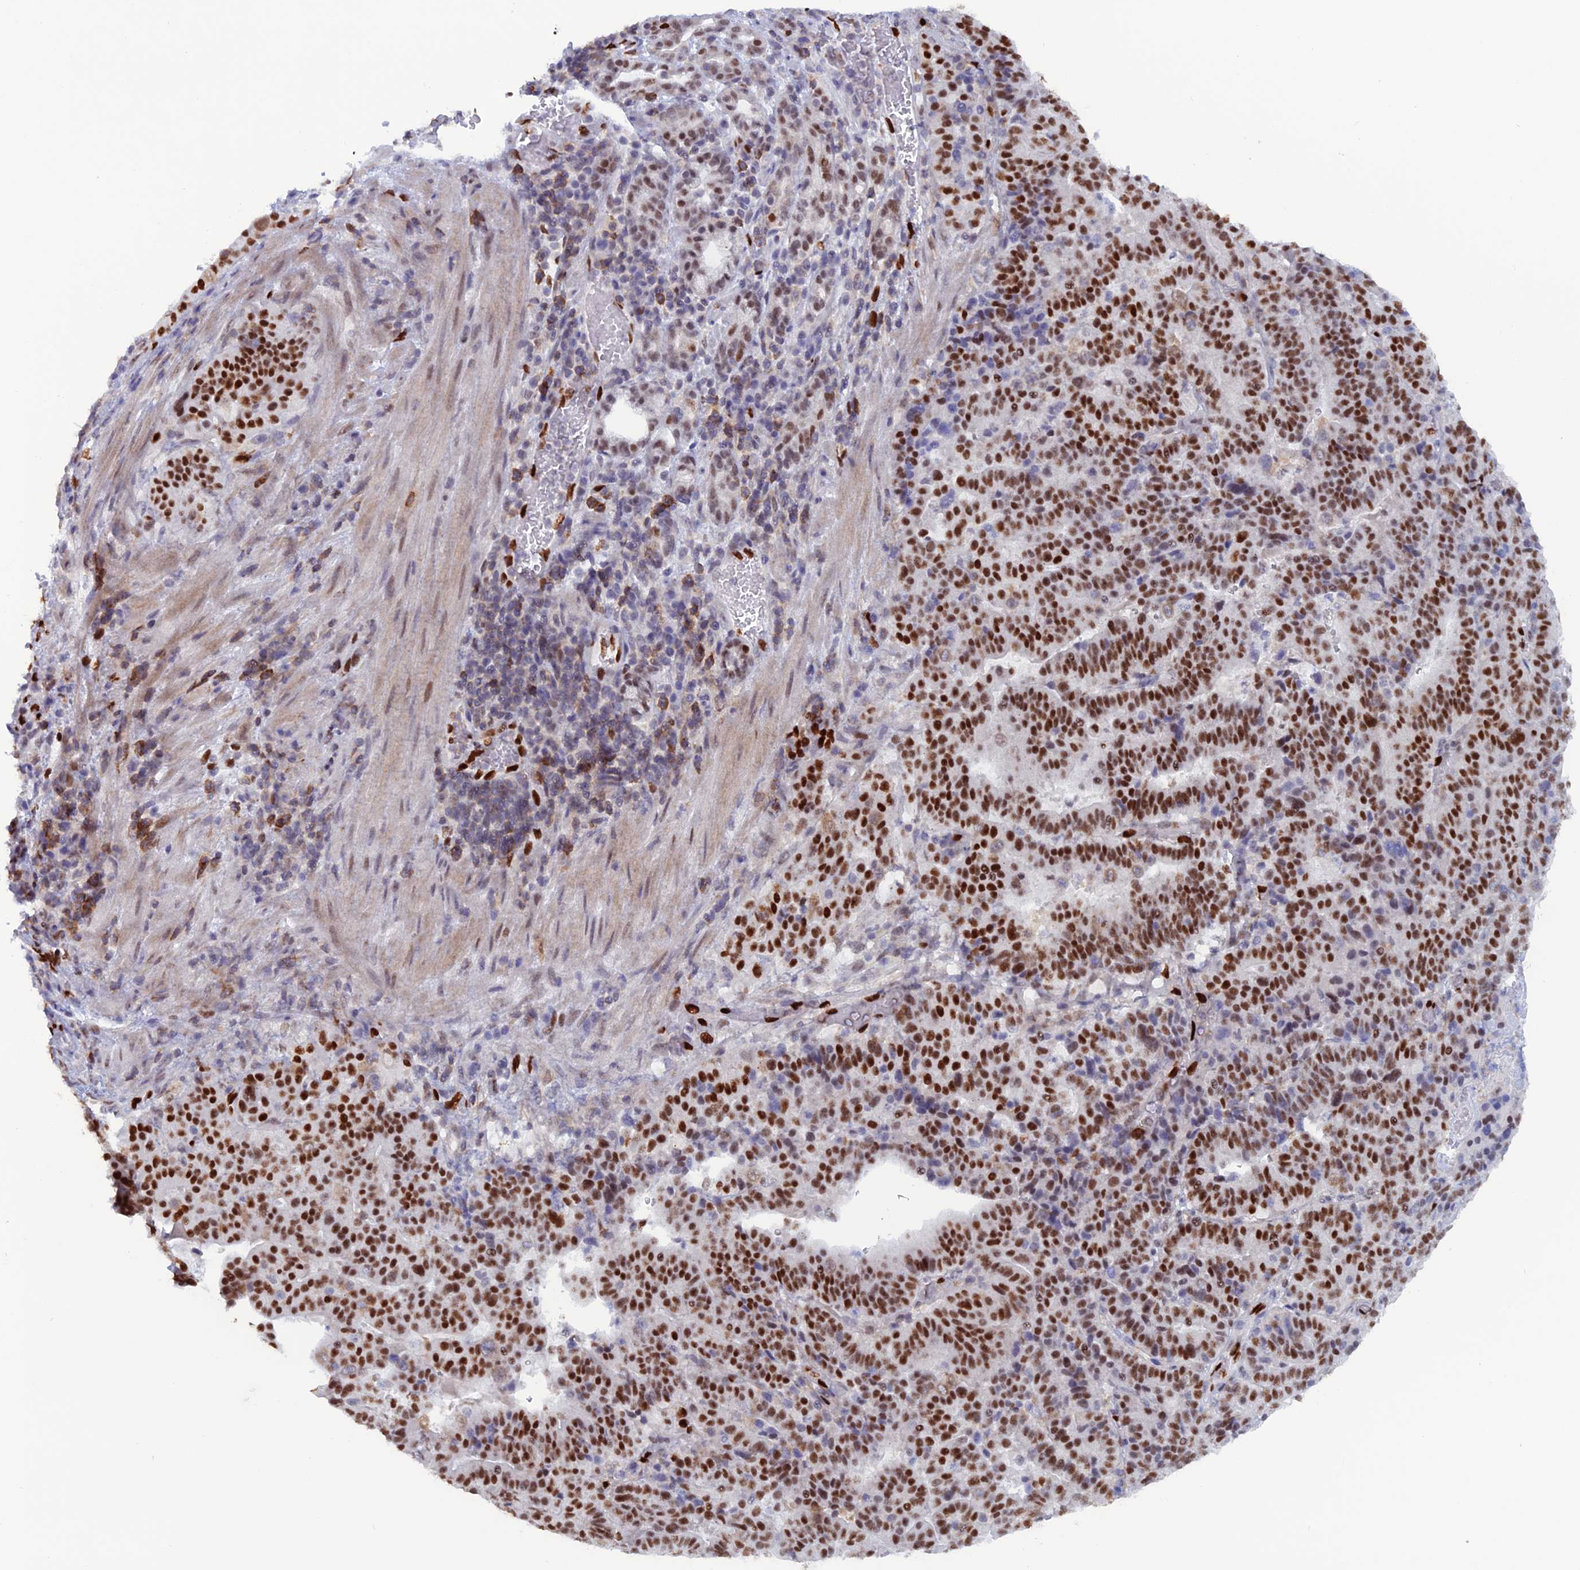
{"staining": {"intensity": "strong", "quantity": ">75%", "location": "nuclear"}, "tissue": "stomach cancer", "cell_type": "Tumor cells", "image_type": "cancer", "snomed": [{"axis": "morphology", "description": "Adenocarcinoma, NOS"}, {"axis": "topography", "description": "Stomach"}], "caption": "DAB (3,3'-diaminobenzidine) immunohistochemical staining of adenocarcinoma (stomach) demonstrates strong nuclear protein staining in about >75% of tumor cells.", "gene": "NOL4L", "patient": {"sex": "male", "age": 48}}